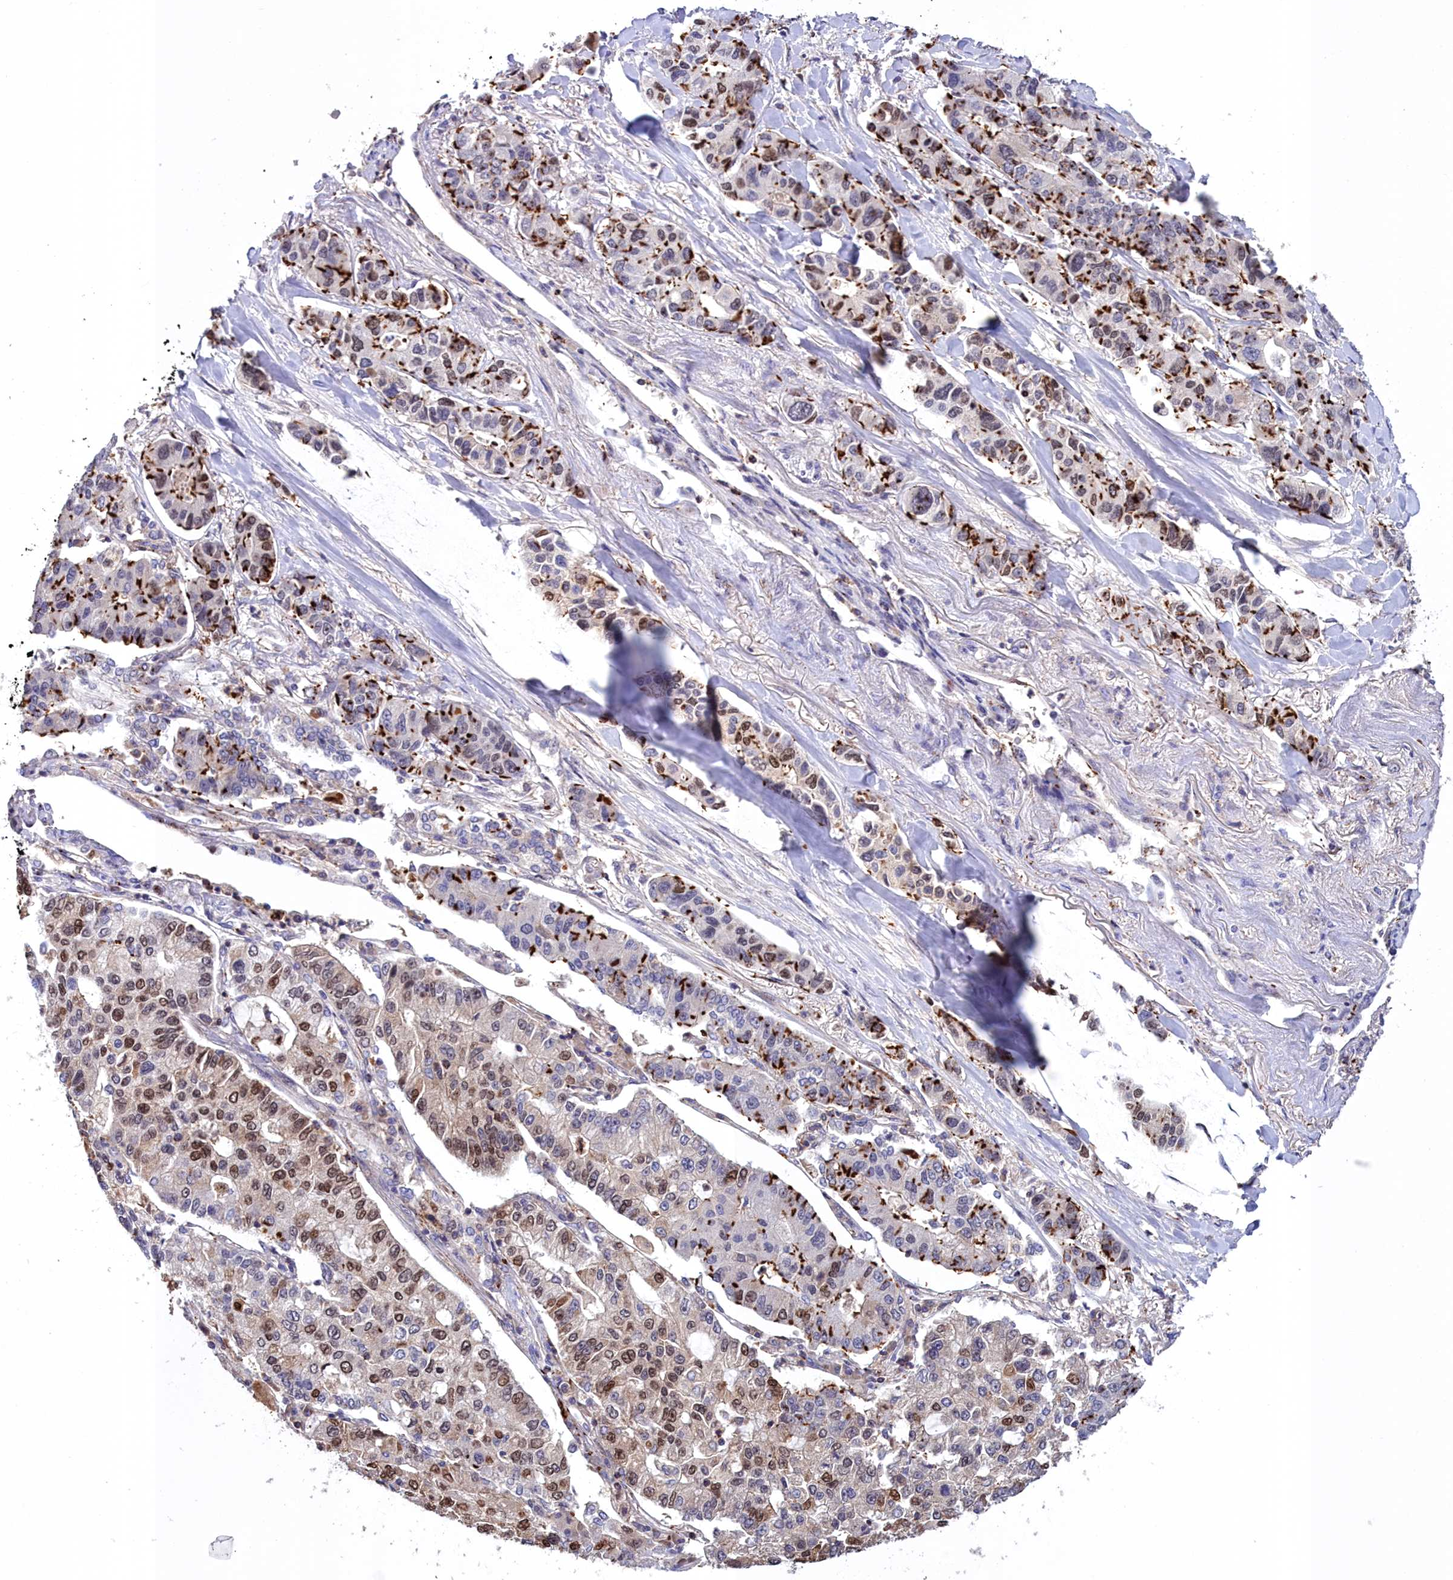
{"staining": {"intensity": "moderate", "quantity": "25%-75%", "location": "cytoplasmic/membranous,nuclear"}, "tissue": "lung cancer", "cell_type": "Tumor cells", "image_type": "cancer", "snomed": [{"axis": "morphology", "description": "Adenocarcinoma, NOS"}, {"axis": "topography", "description": "Lung"}], "caption": "Protein expression analysis of lung adenocarcinoma shows moderate cytoplasmic/membranous and nuclear positivity in about 25%-75% of tumor cells.", "gene": "NEURL4", "patient": {"sex": "male", "age": 49}}